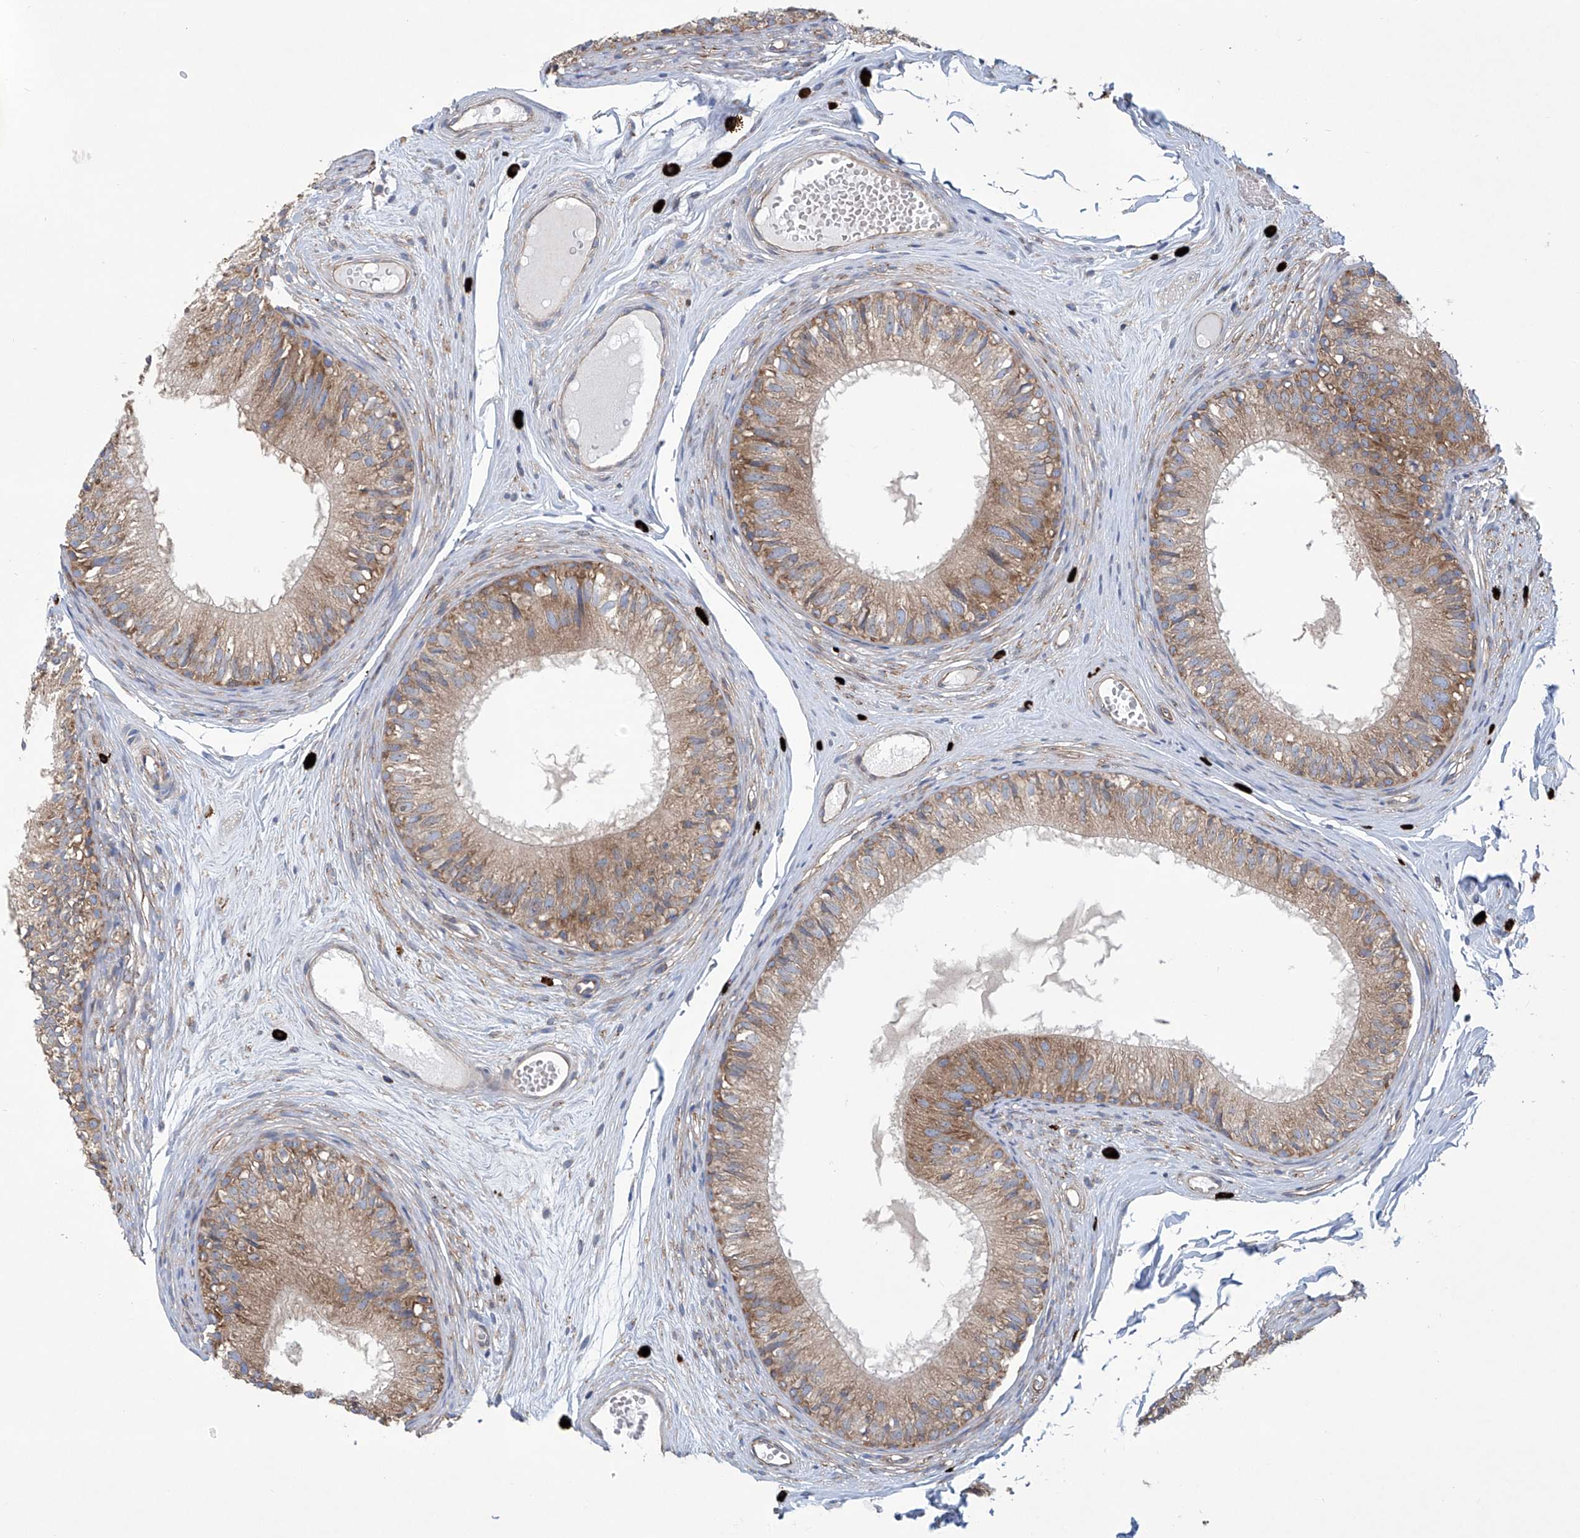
{"staining": {"intensity": "moderate", "quantity": ">75%", "location": "cytoplasmic/membranous"}, "tissue": "epididymis", "cell_type": "Glandular cells", "image_type": "normal", "snomed": [{"axis": "morphology", "description": "Normal tissue, NOS"}, {"axis": "morphology", "description": "Seminoma in situ"}, {"axis": "topography", "description": "Testis"}, {"axis": "topography", "description": "Epididymis"}], "caption": "About >75% of glandular cells in unremarkable epididymis reveal moderate cytoplasmic/membranous protein positivity as visualized by brown immunohistochemical staining.", "gene": "SENP2", "patient": {"sex": "male", "age": 28}}